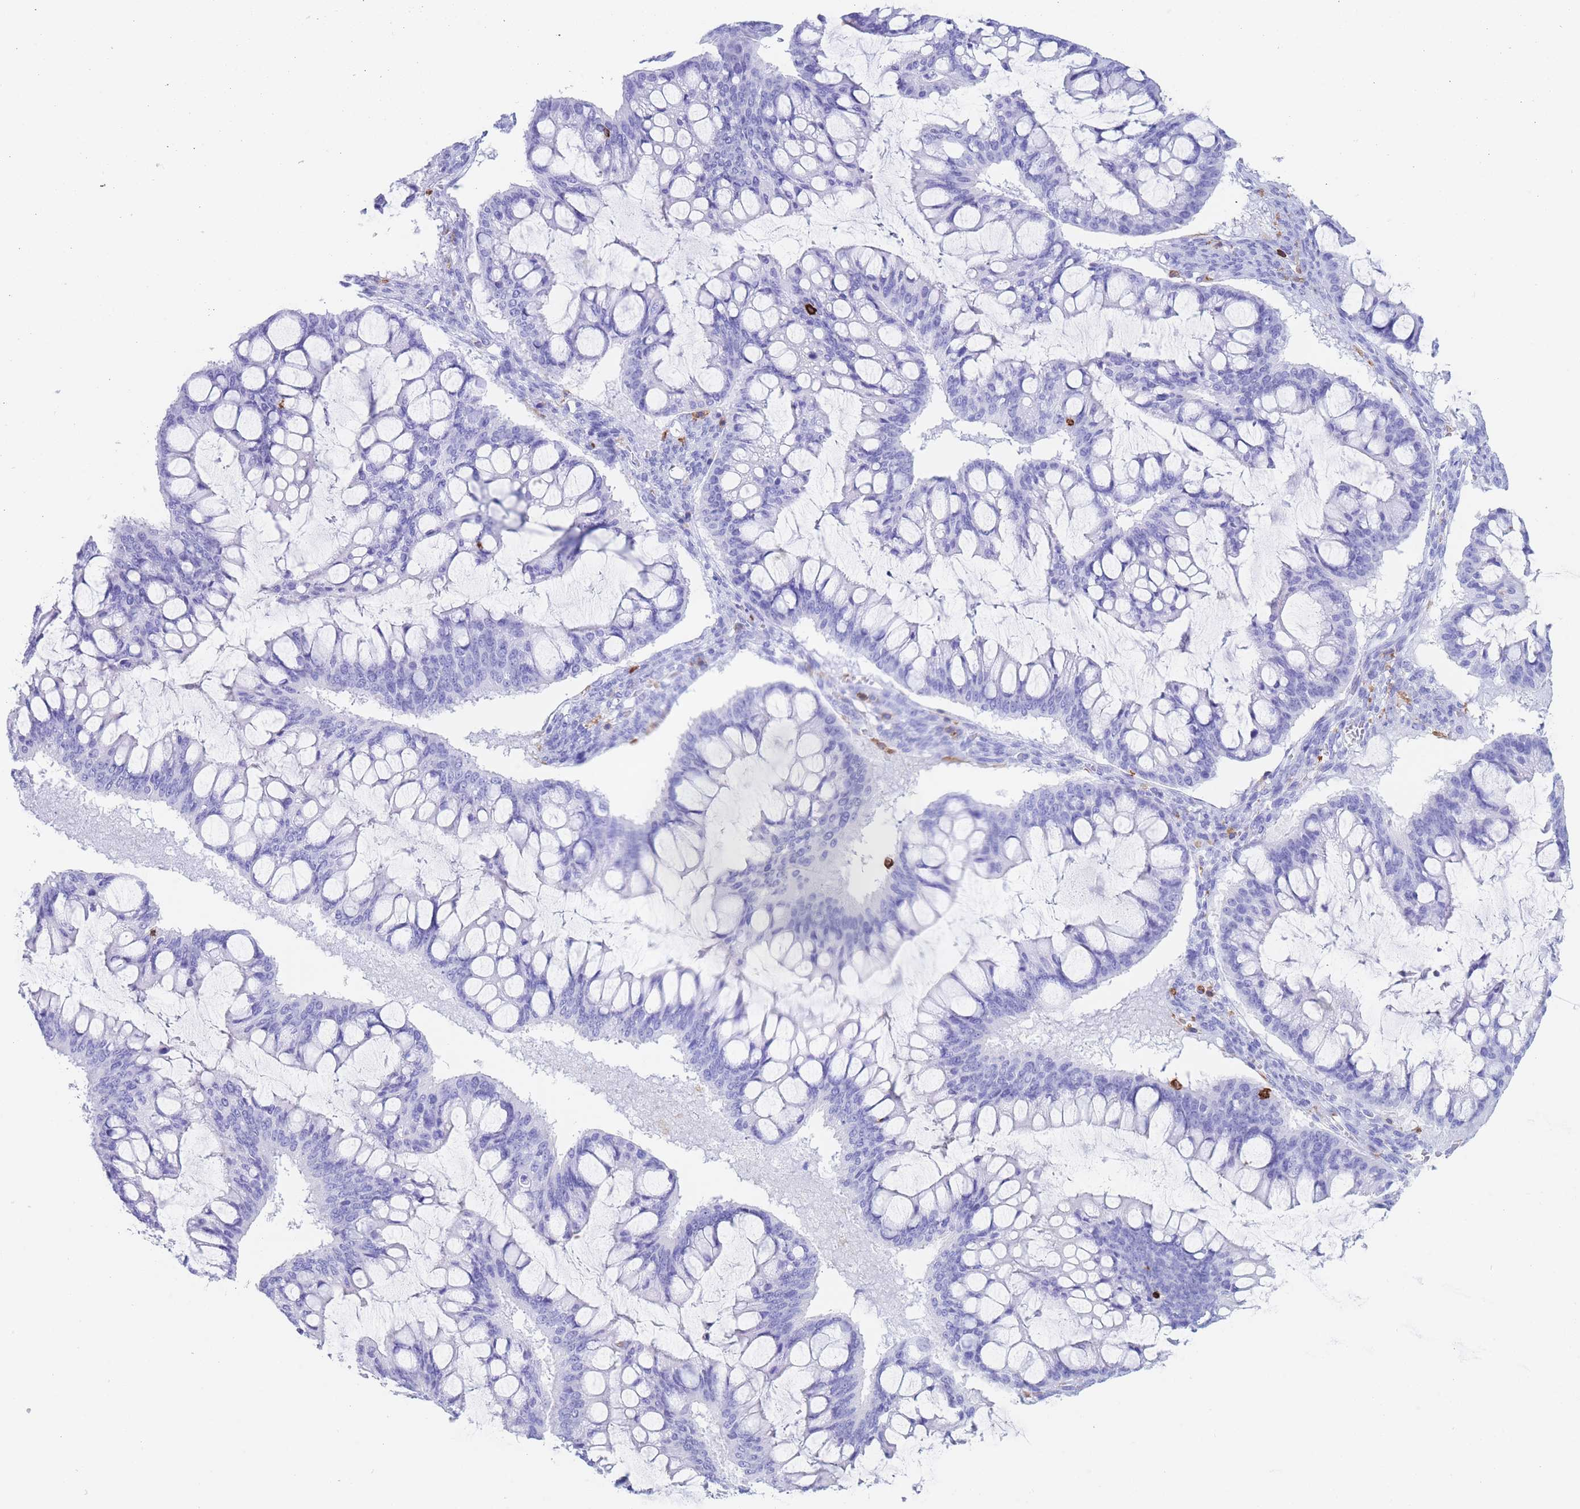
{"staining": {"intensity": "negative", "quantity": "none", "location": "none"}, "tissue": "ovarian cancer", "cell_type": "Tumor cells", "image_type": "cancer", "snomed": [{"axis": "morphology", "description": "Cystadenocarcinoma, mucinous, NOS"}, {"axis": "topography", "description": "Ovary"}], "caption": "Immunohistochemical staining of ovarian cancer displays no significant staining in tumor cells. (DAB IHC, high magnification).", "gene": "CORO1A", "patient": {"sex": "female", "age": 73}}